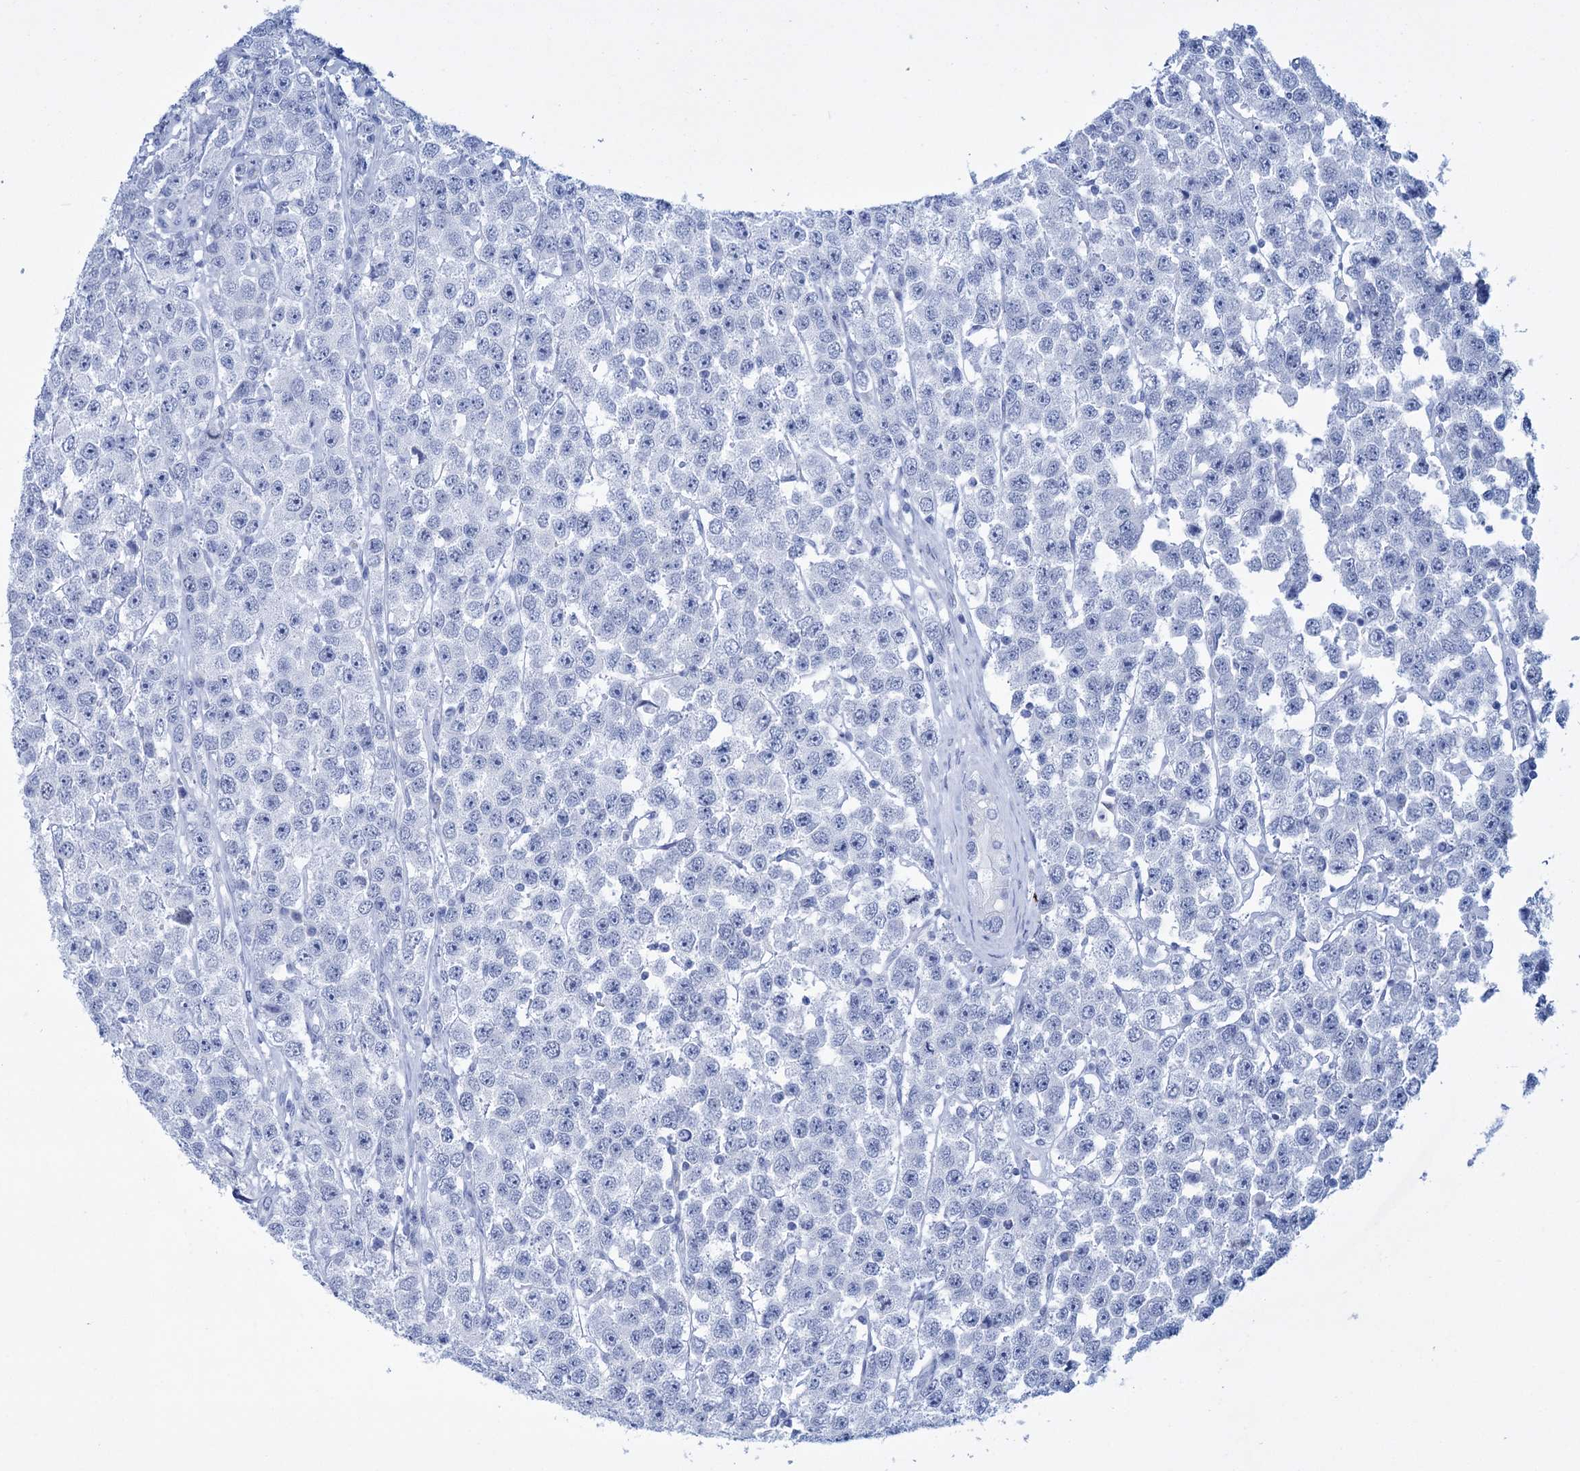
{"staining": {"intensity": "negative", "quantity": "none", "location": "none"}, "tissue": "testis cancer", "cell_type": "Tumor cells", "image_type": "cancer", "snomed": [{"axis": "morphology", "description": "Seminoma, NOS"}, {"axis": "topography", "description": "Testis"}], "caption": "Histopathology image shows no significant protein positivity in tumor cells of seminoma (testis).", "gene": "FBXW12", "patient": {"sex": "male", "age": 28}}